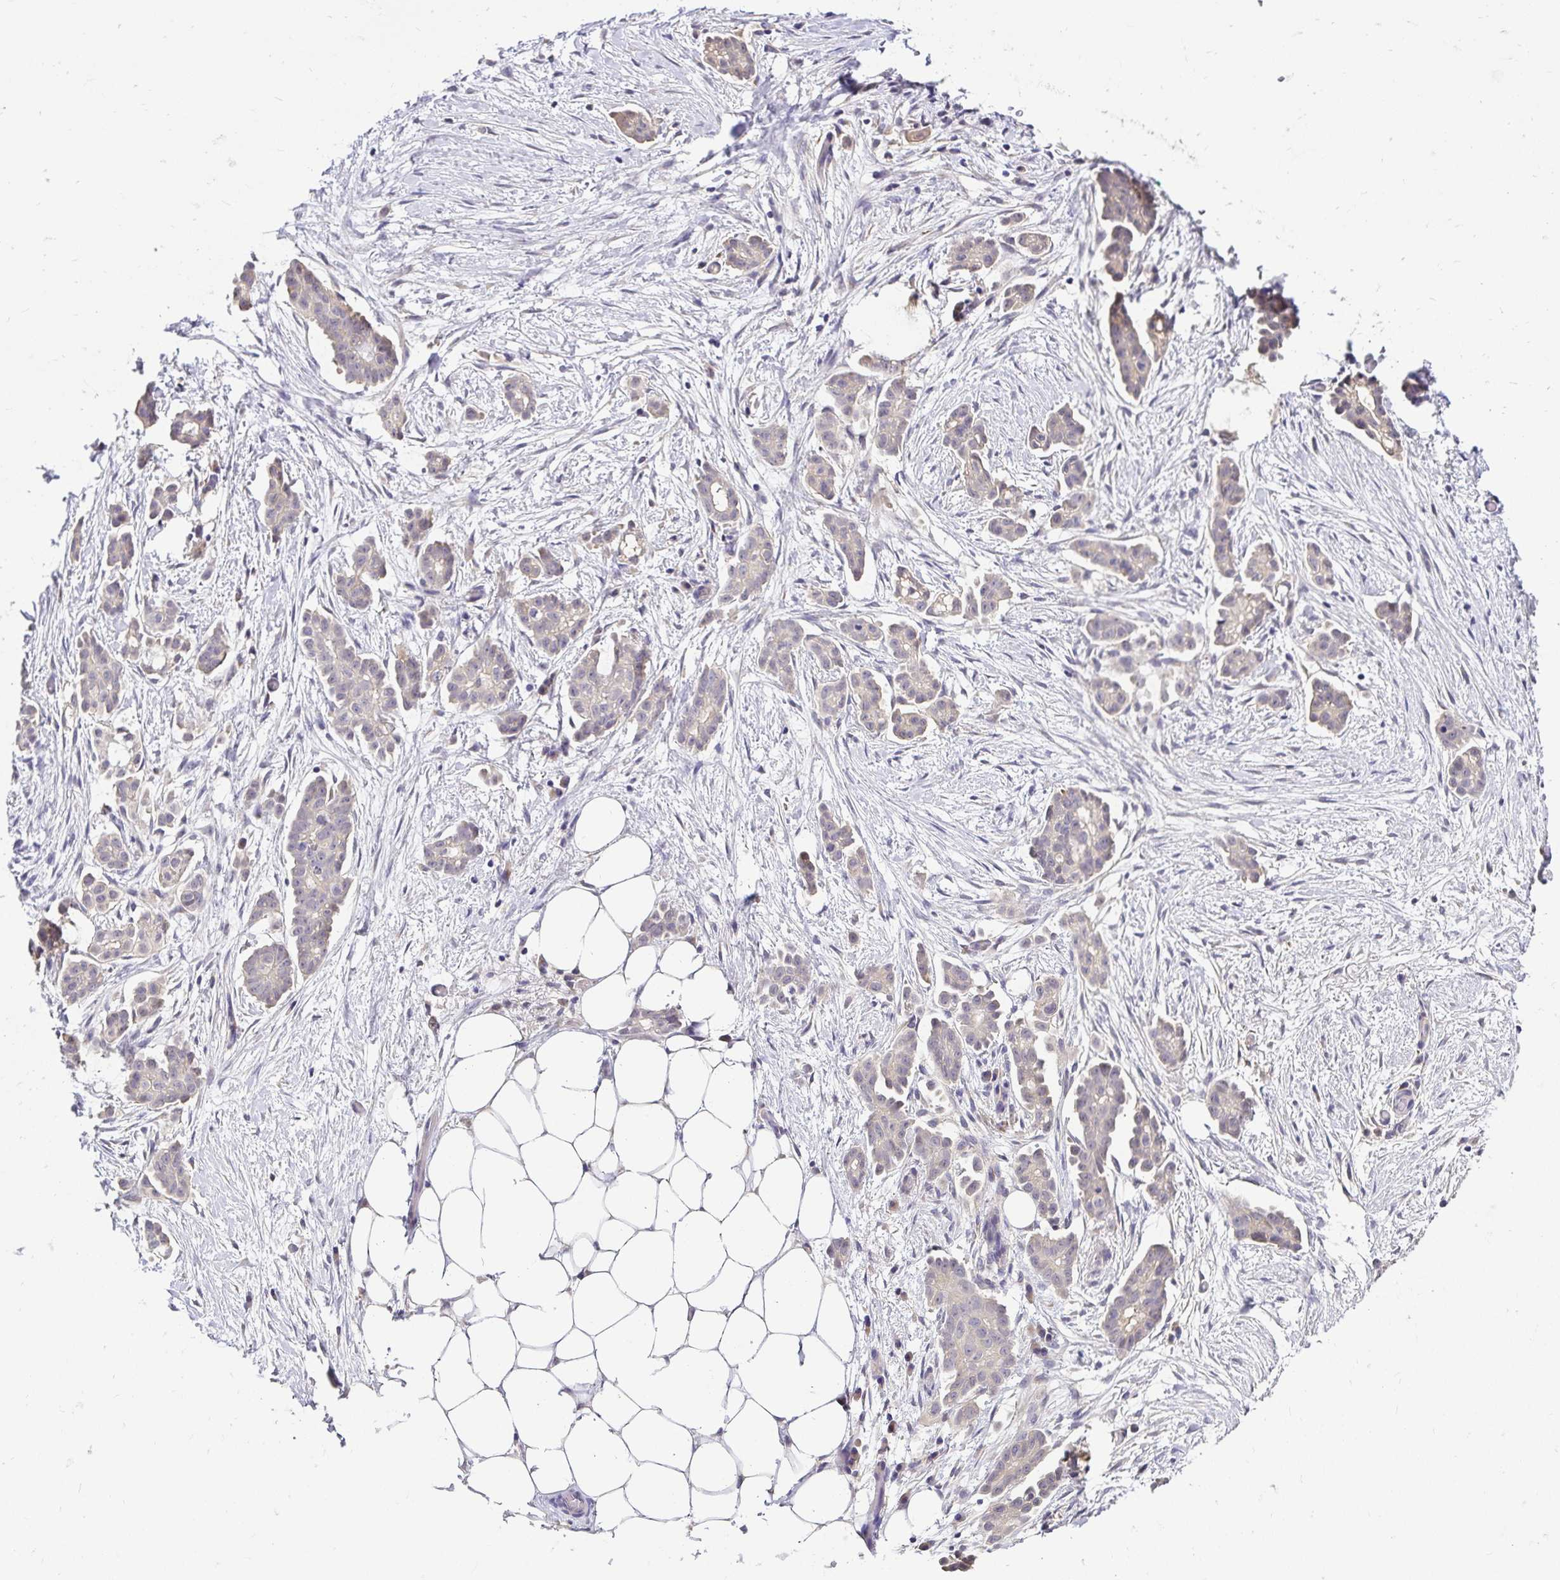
{"staining": {"intensity": "negative", "quantity": "none", "location": "none"}, "tissue": "ovarian cancer", "cell_type": "Tumor cells", "image_type": "cancer", "snomed": [{"axis": "morphology", "description": "Cystadenocarcinoma, serous, NOS"}, {"axis": "topography", "description": "Ovary"}], "caption": "The micrograph demonstrates no staining of tumor cells in ovarian cancer.", "gene": "SLC9A1", "patient": {"sex": "female", "age": 50}}